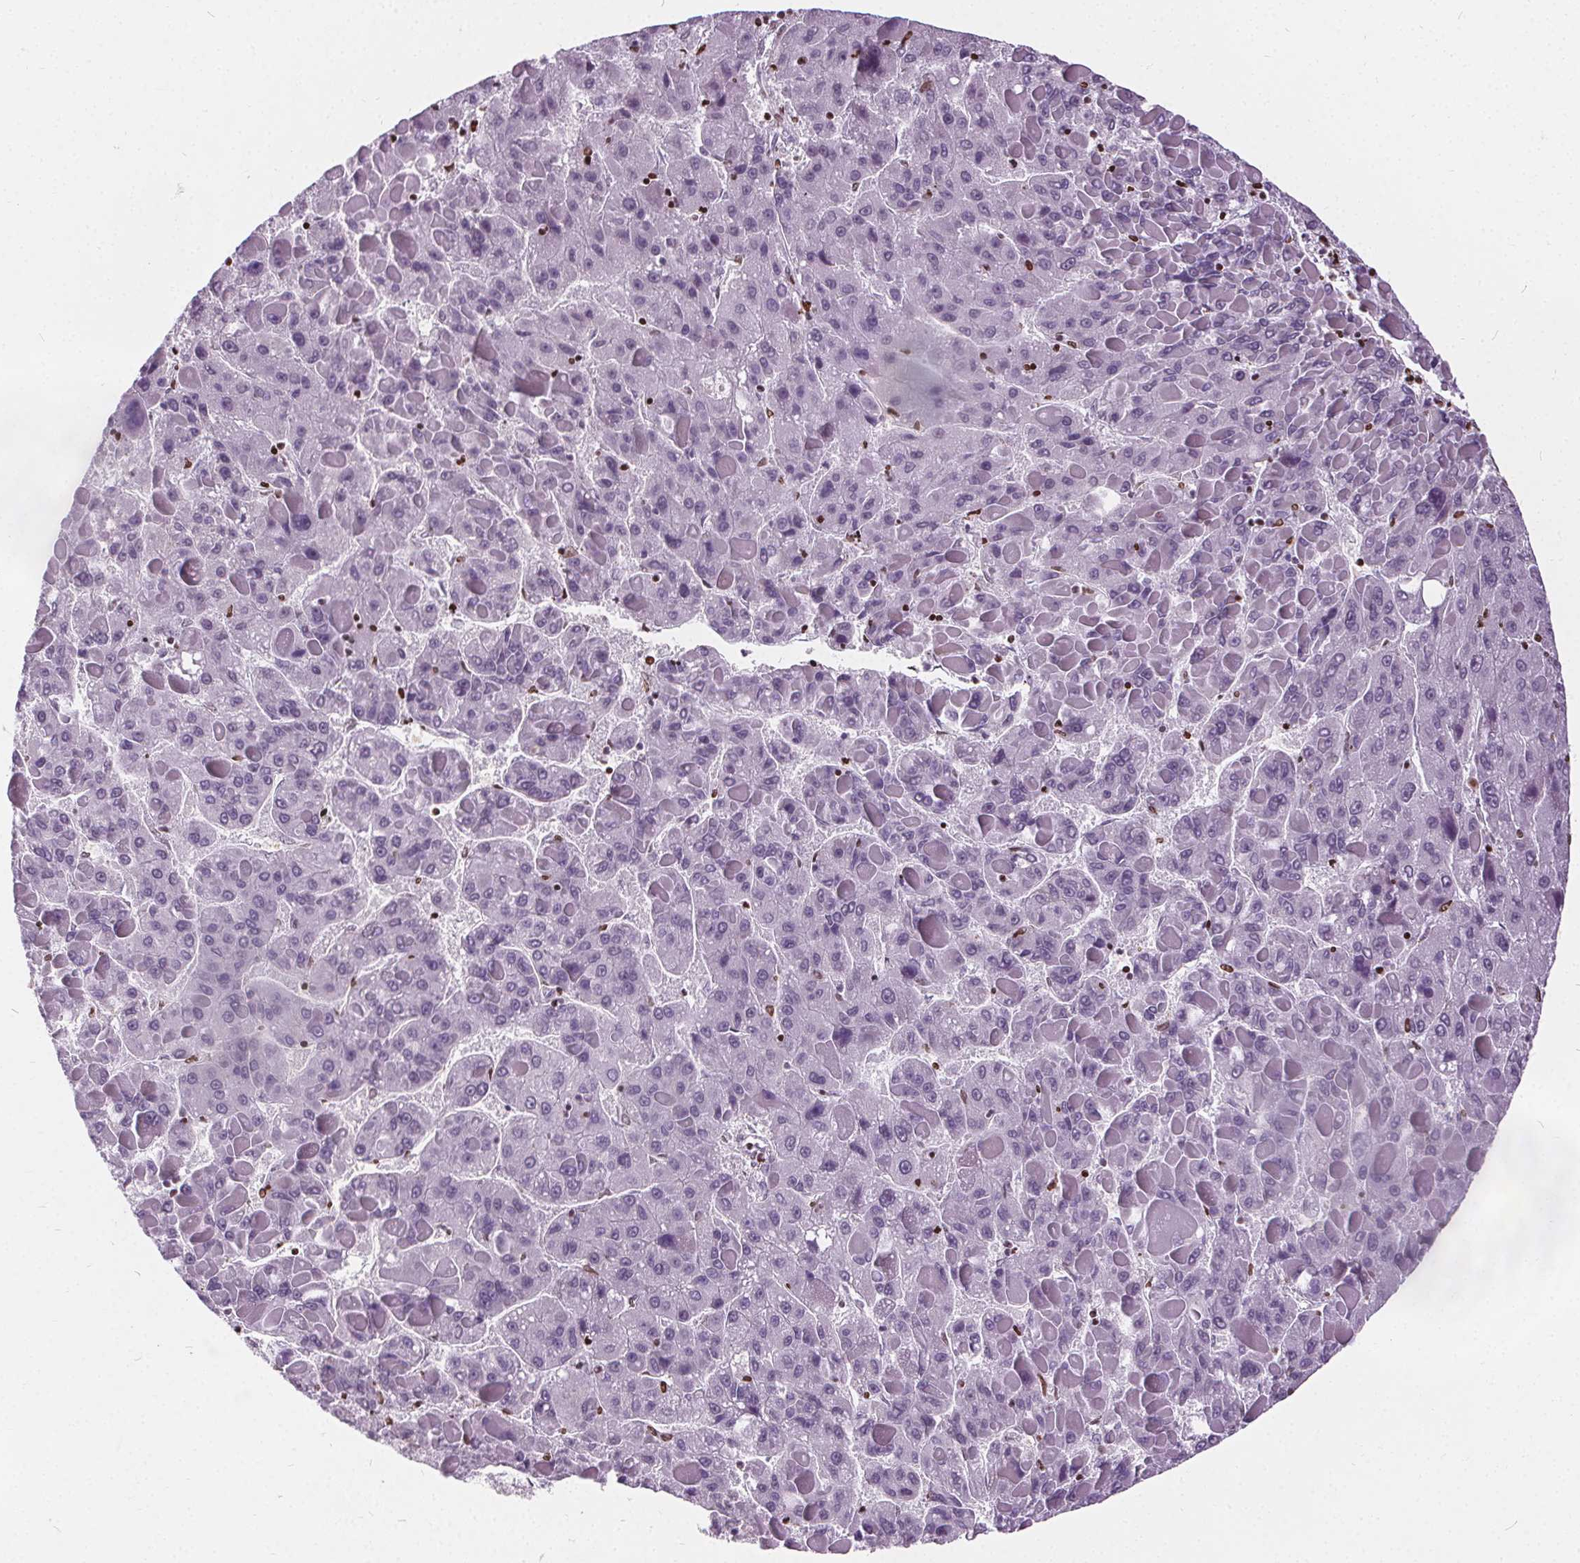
{"staining": {"intensity": "negative", "quantity": "none", "location": "none"}, "tissue": "liver cancer", "cell_type": "Tumor cells", "image_type": "cancer", "snomed": [{"axis": "morphology", "description": "Carcinoma, Hepatocellular, NOS"}, {"axis": "topography", "description": "Liver"}], "caption": "A high-resolution histopathology image shows IHC staining of liver cancer, which exhibits no significant positivity in tumor cells.", "gene": "ISLR2", "patient": {"sex": "female", "age": 82}}